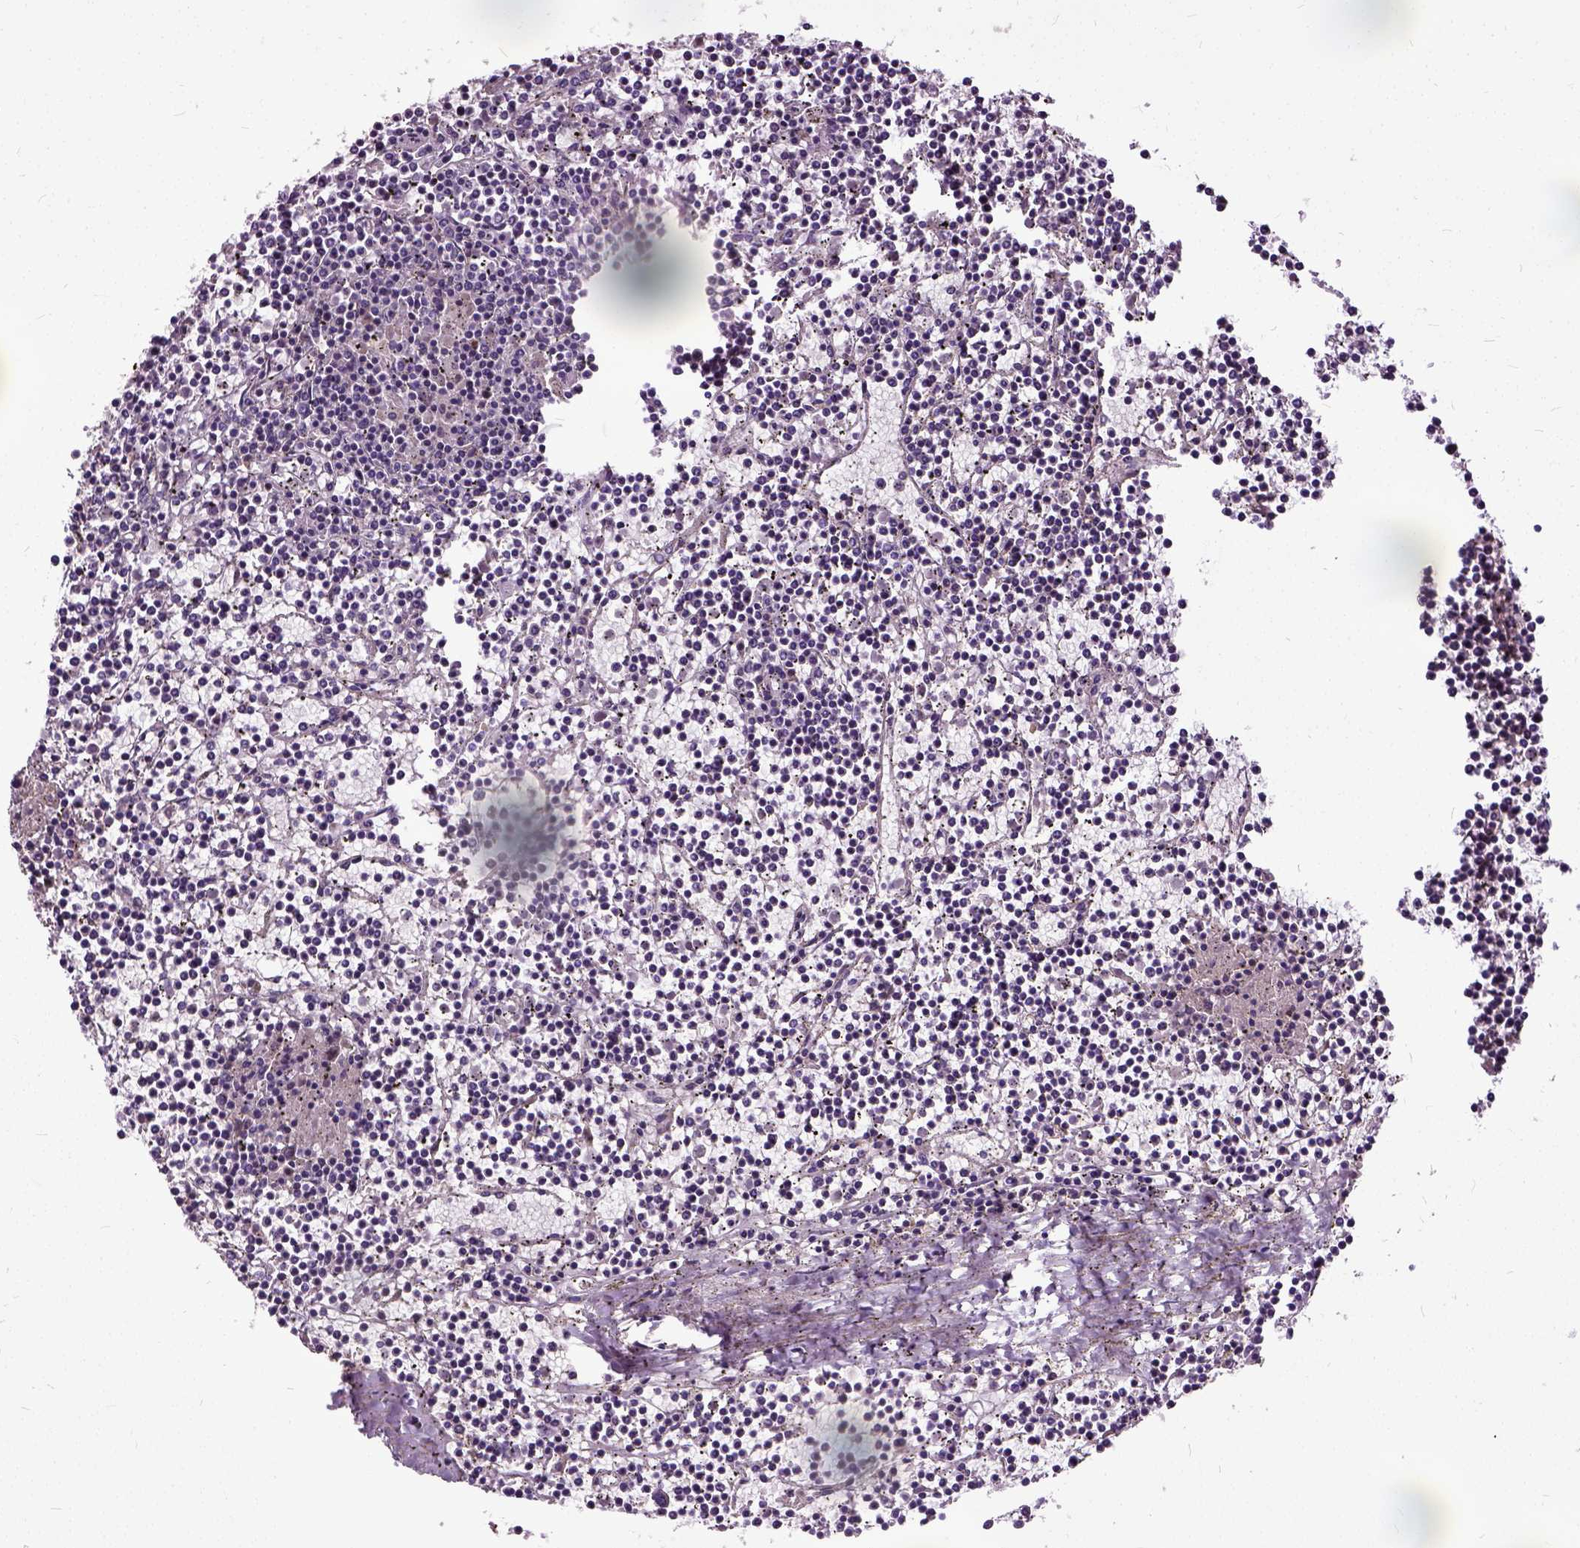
{"staining": {"intensity": "negative", "quantity": "none", "location": "none"}, "tissue": "lymphoma", "cell_type": "Tumor cells", "image_type": "cancer", "snomed": [{"axis": "morphology", "description": "Malignant lymphoma, non-Hodgkin's type, Low grade"}, {"axis": "topography", "description": "Spleen"}], "caption": "Photomicrograph shows no protein expression in tumor cells of lymphoma tissue. (Brightfield microscopy of DAB (3,3'-diaminobenzidine) immunohistochemistry at high magnification).", "gene": "ILRUN", "patient": {"sex": "female", "age": 19}}